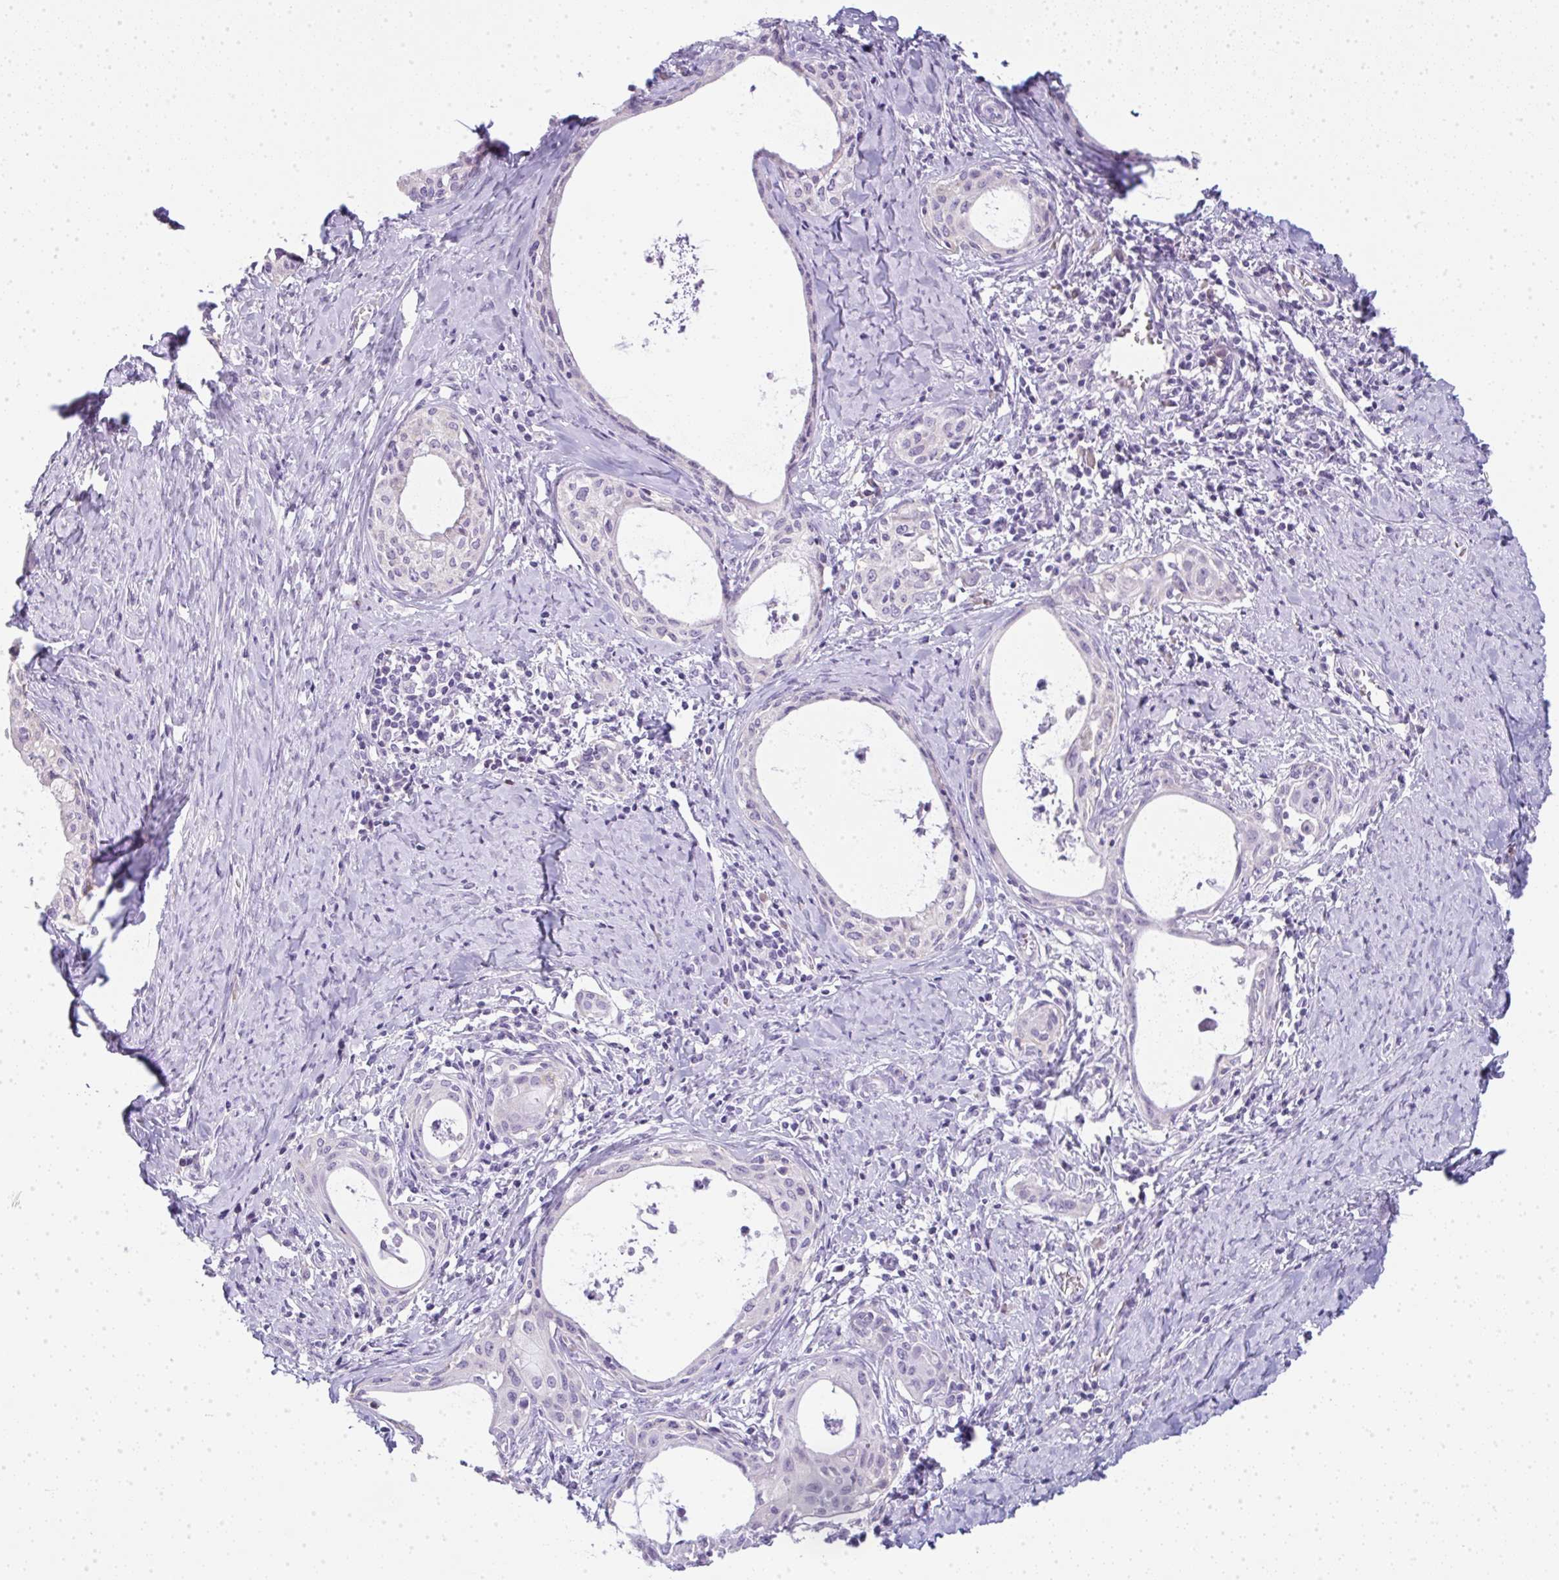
{"staining": {"intensity": "negative", "quantity": "none", "location": "none"}, "tissue": "cervical cancer", "cell_type": "Tumor cells", "image_type": "cancer", "snomed": [{"axis": "morphology", "description": "Squamous cell carcinoma, NOS"}, {"axis": "morphology", "description": "Adenocarcinoma, NOS"}, {"axis": "topography", "description": "Cervix"}], "caption": "Immunohistochemistry (IHC) histopathology image of neoplastic tissue: adenocarcinoma (cervical) stained with DAB (3,3'-diaminobenzidine) shows no significant protein staining in tumor cells.", "gene": "LPAR4", "patient": {"sex": "female", "age": 52}}